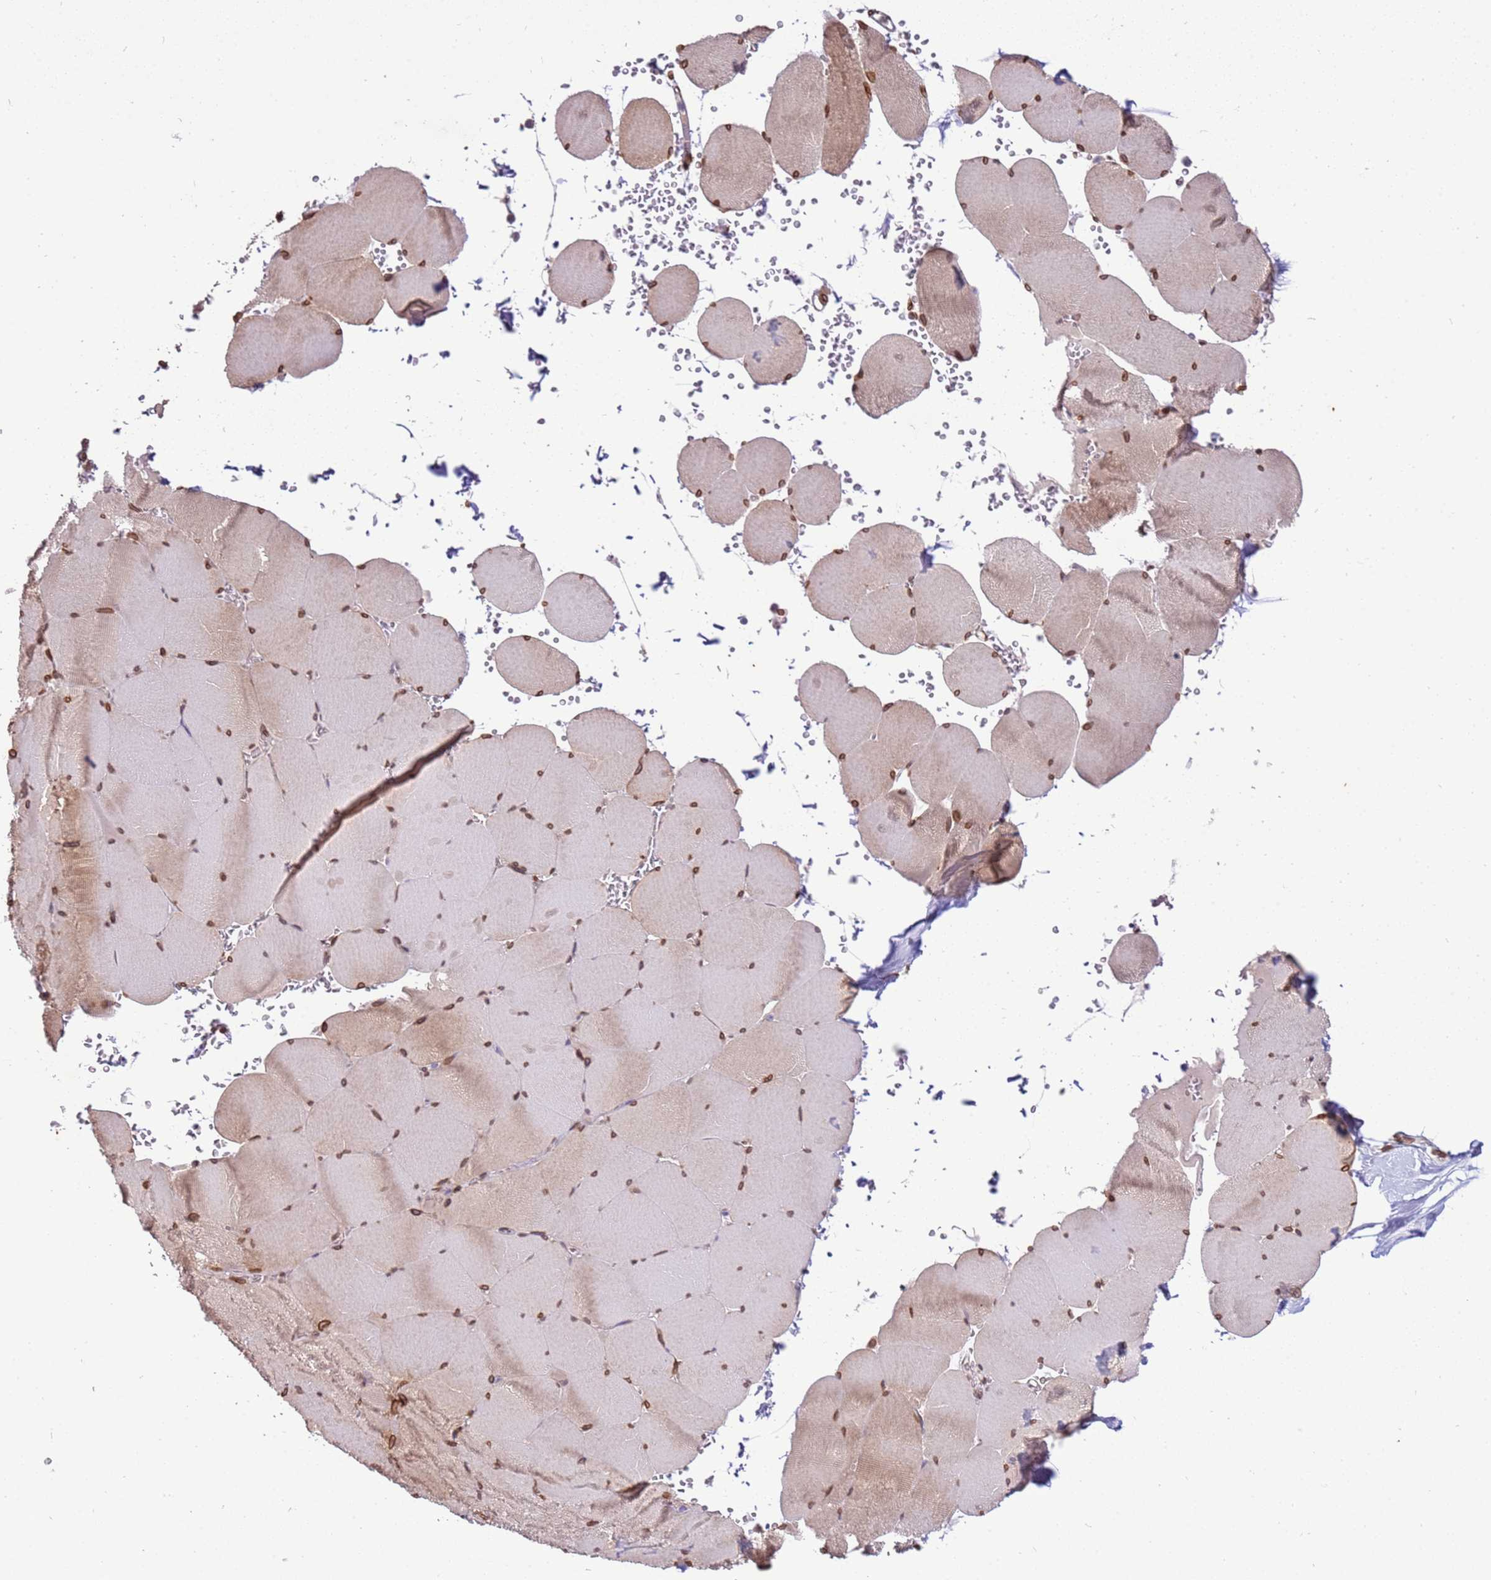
{"staining": {"intensity": "moderate", "quantity": "25%-75%", "location": "cytoplasmic/membranous,nuclear"}, "tissue": "skeletal muscle", "cell_type": "Myocytes", "image_type": "normal", "snomed": [{"axis": "morphology", "description": "Normal tissue, NOS"}, {"axis": "topography", "description": "Skeletal muscle"}, {"axis": "topography", "description": "Head-Neck"}], "caption": "An immunohistochemistry (IHC) photomicrograph of normal tissue is shown. Protein staining in brown shows moderate cytoplasmic/membranous,nuclear positivity in skeletal muscle within myocytes.", "gene": "TMEM47", "patient": {"sex": "male", "age": 66}}